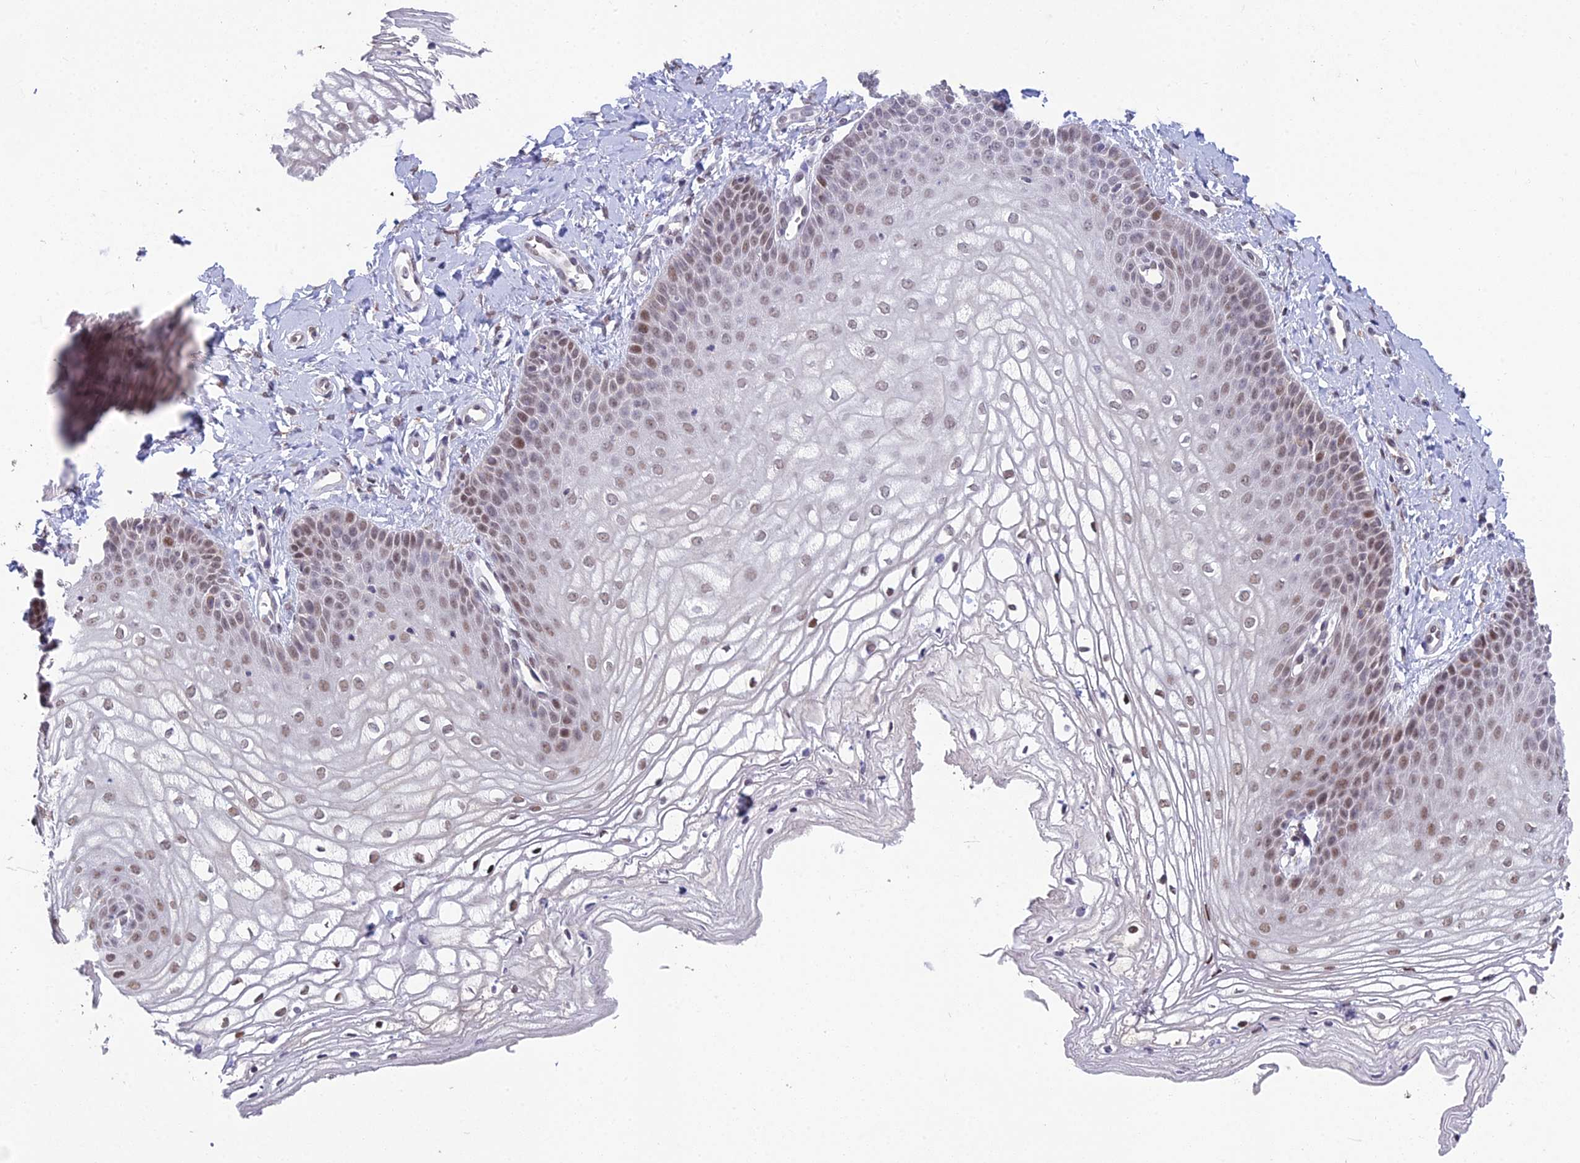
{"staining": {"intensity": "weak", "quantity": ">75%", "location": "nuclear"}, "tissue": "vagina", "cell_type": "Squamous epithelial cells", "image_type": "normal", "snomed": [{"axis": "morphology", "description": "Normal tissue, NOS"}, {"axis": "topography", "description": "Vagina"}], "caption": "Protein expression analysis of normal human vagina reveals weak nuclear expression in about >75% of squamous epithelial cells. (brown staining indicates protein expression, while blue staining denotes nuclei).", "gene": "ABHD17A", "patient": {"sex": "female", "age": 68}}